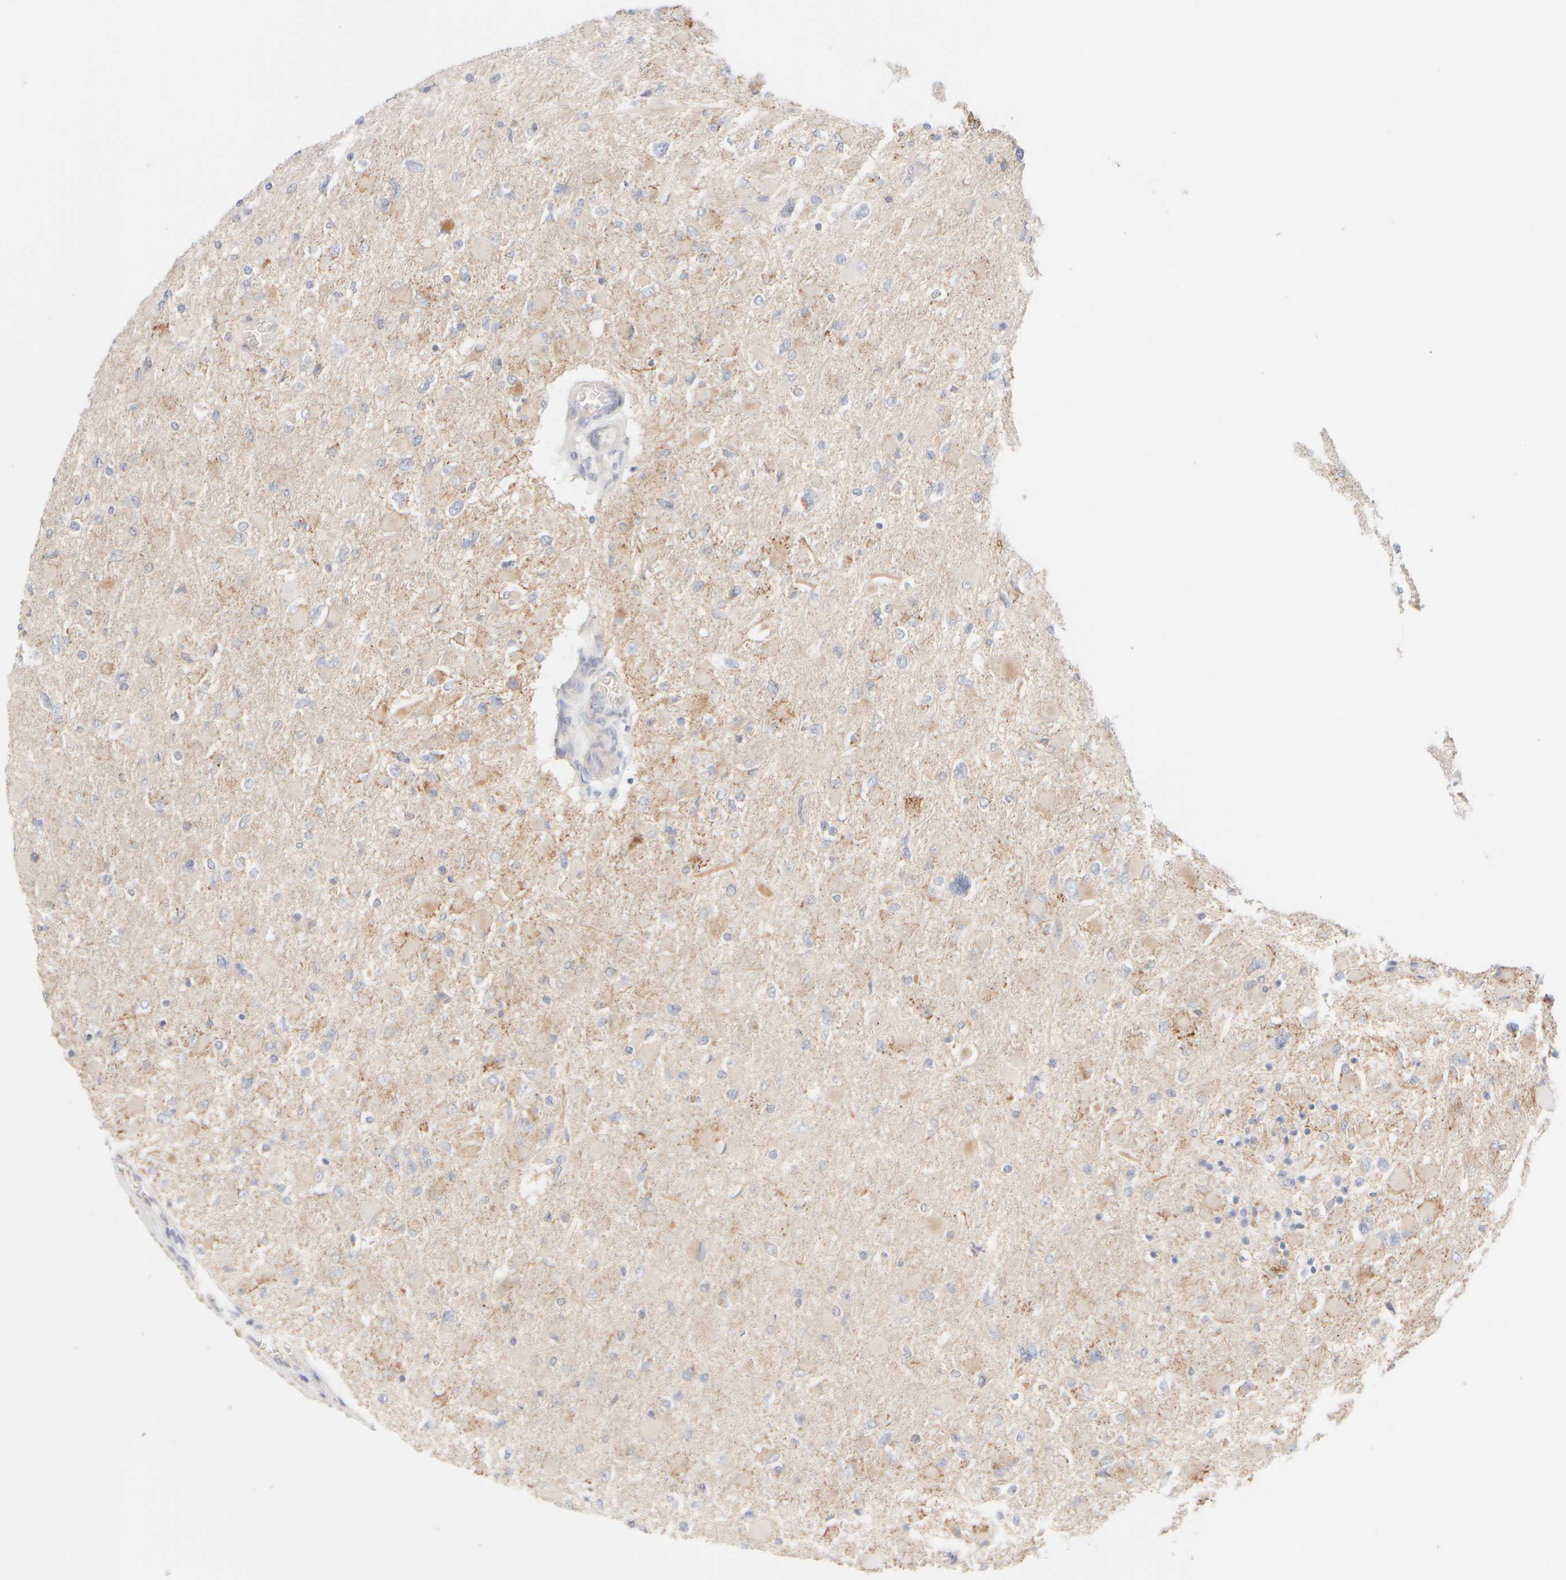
{"staining": {"intensity": "weak", "quantity": "<25%", "location": "cytoplasmic/membranous"}, "tissue": "glioma", "cell_type": "Tumor cells", "image_type": "cancer", "snomed": [{"axis": "morphology", "description": "Glioma, malignant, High grade"}, {"axis": "topography", "description": "Cerebral cortex"}], "caption": "Immunohistochemistry of human glioma shows no positivity in tumor cells.", "gene": "UNC13B", "patient": {"sex": "female", "age": 36}}